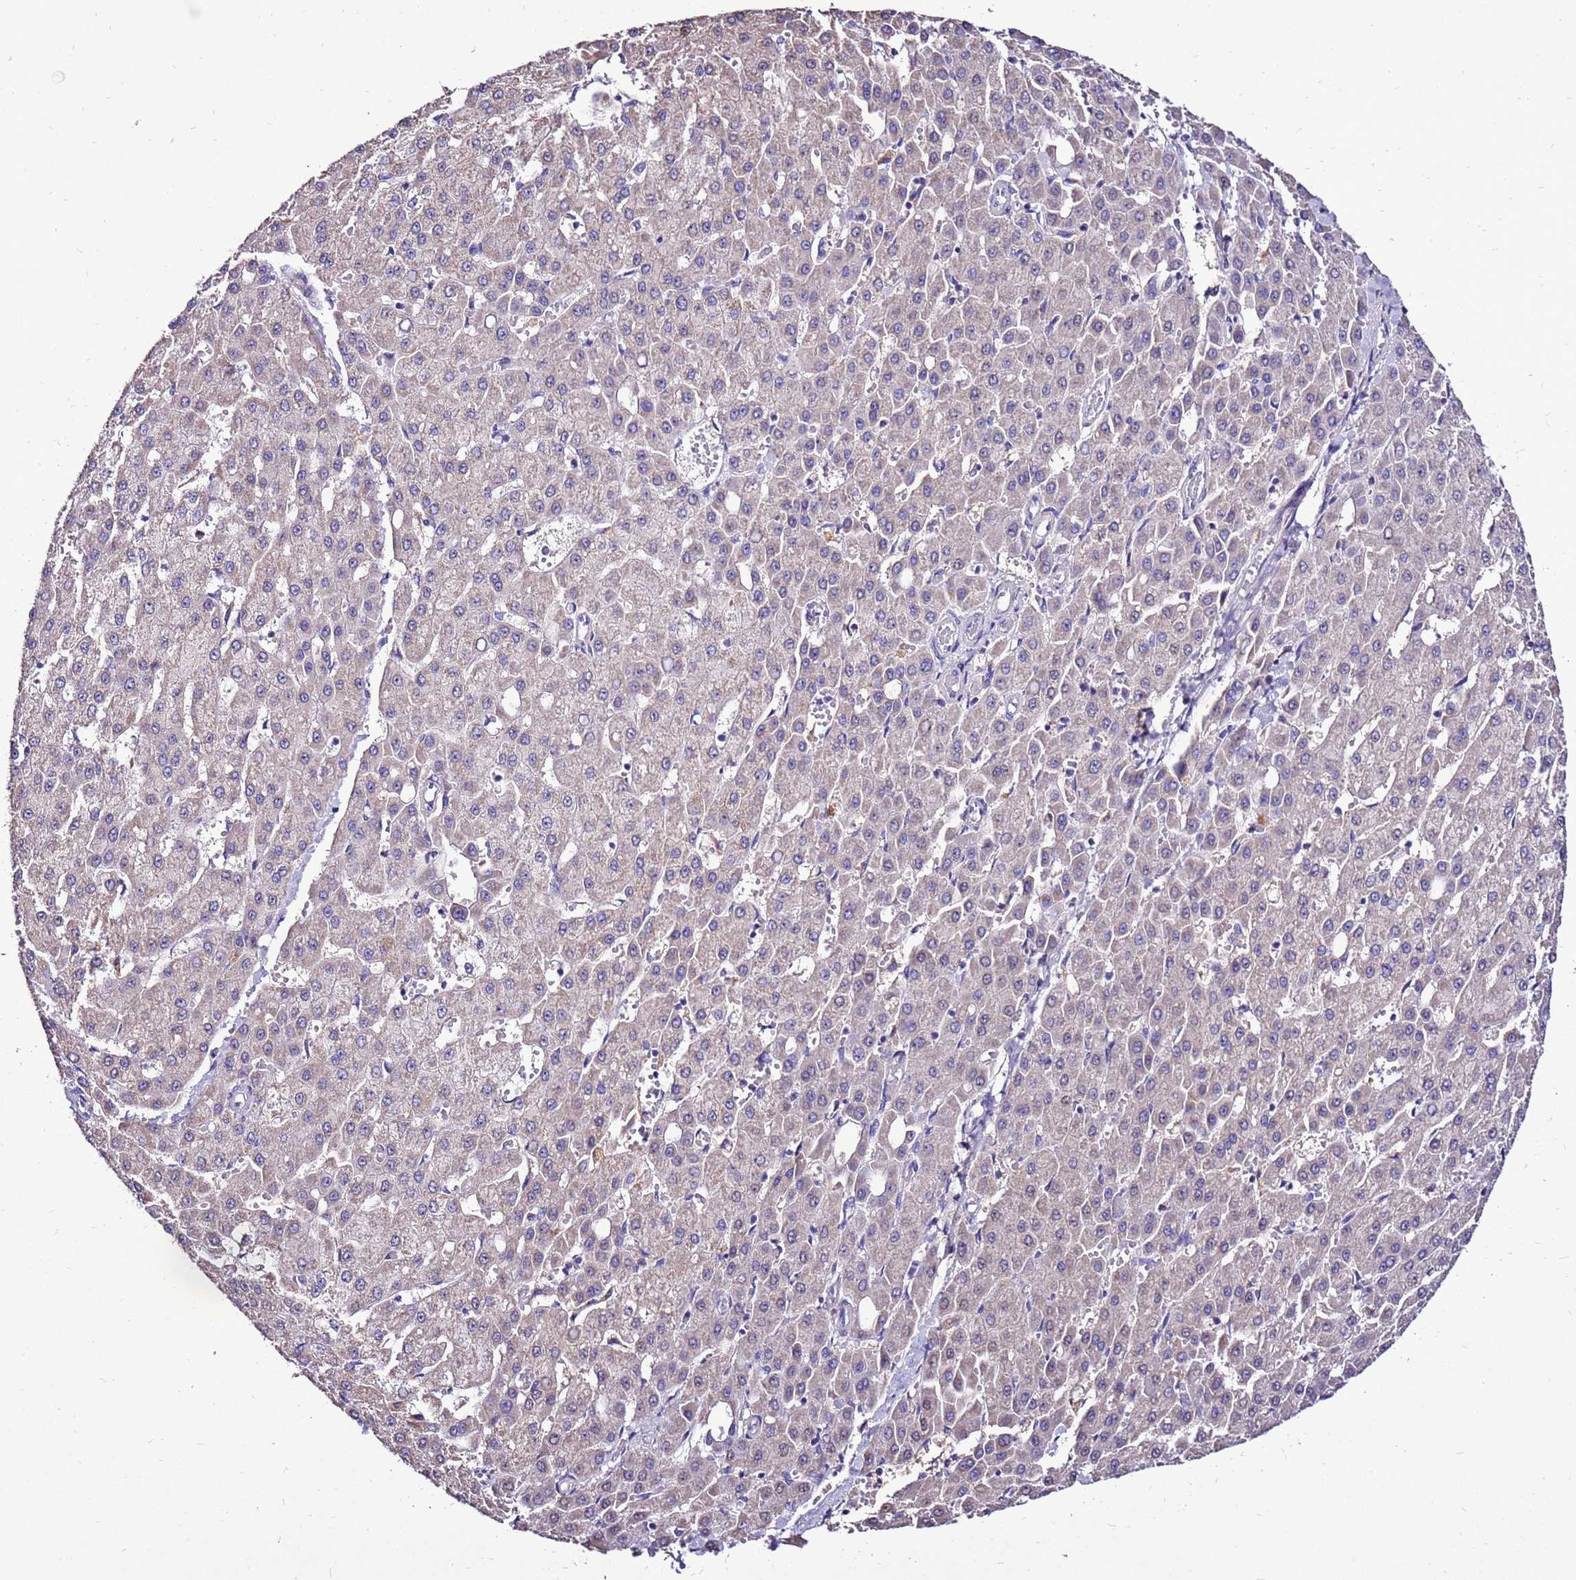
{"staining": {"intensity": "weak", "quantity": "<25%", "location": "cytoplasmic/membranous"}, "tissue": "liver cancer", "cell_type": "Tumor cells", "image_type": "cancer", "snomed": [{"axis": "morphology", "description": "Carcinoma, Hepatocellular, NOS"}, {"axis": "topography", "description": "Liver"}], "caption": "Hepatocellular carcinoma (liver) stained for a protein using immunohistochemistry (IHC) demonstrates no staining tumor cells.", "gene": "TMEM106C", "patient": {"sex": "male", "age": 47}}